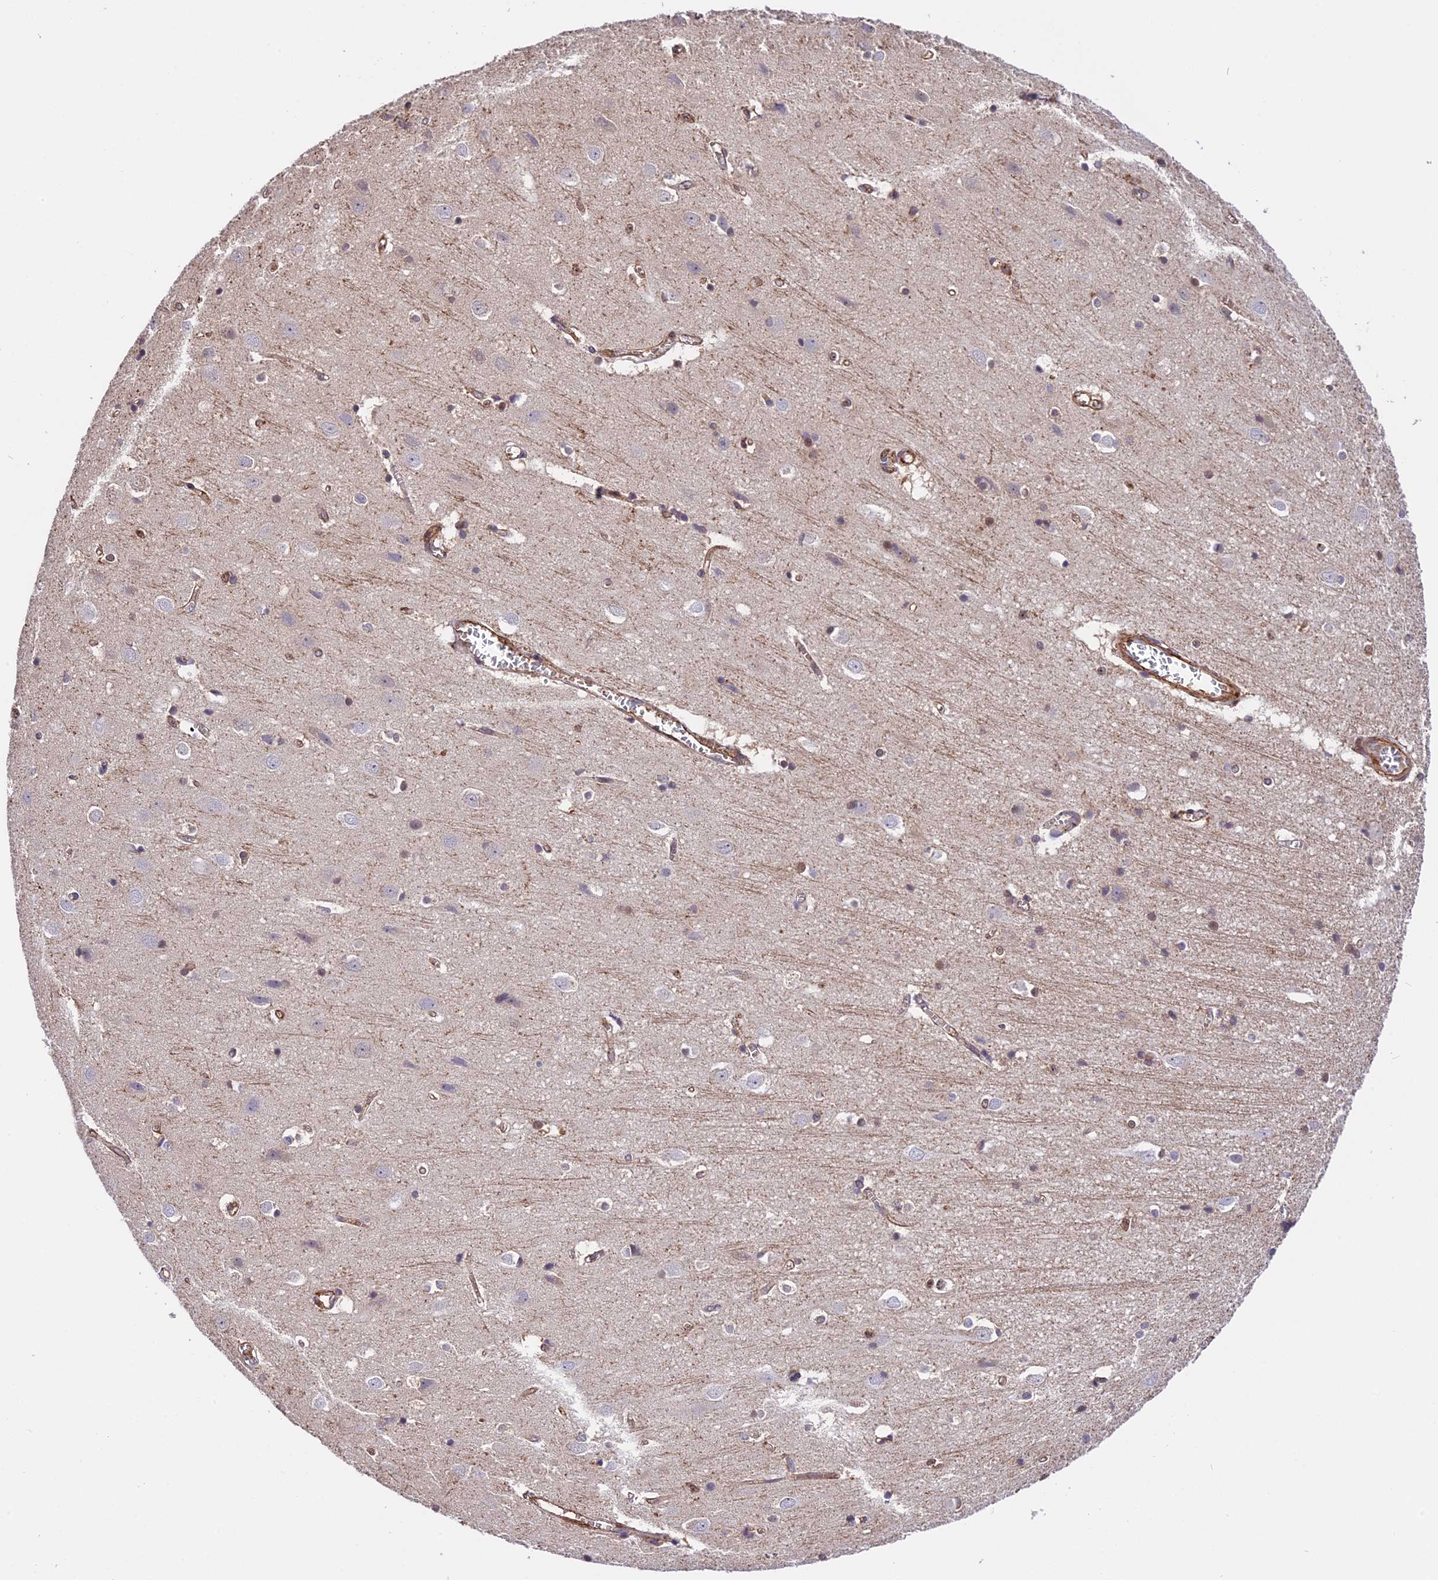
{"staining": {"intensity": "weak", "quantity": ">75%", "location": "cytoplasmic/membranous"}, "tissue": "cerebral cortex", "cell_type": "Endothelial cells", "image_type": "normal", "snomed": [{"axis": "morphology", "description": "Normal tissue, NOS"}, {"axis": "topography", "description": "Cerebral cortex"}], "caption": "Immunohistochemistry of normal cerebral cortex shows low levels of weak cytoplasmic/membranous expression in about >75% of endothelial cells. (Brightfield microscopy of DAB IHC at high magnification).", "gene": "HERPUD1", "patient": {"sex": "male", "age": 54}}